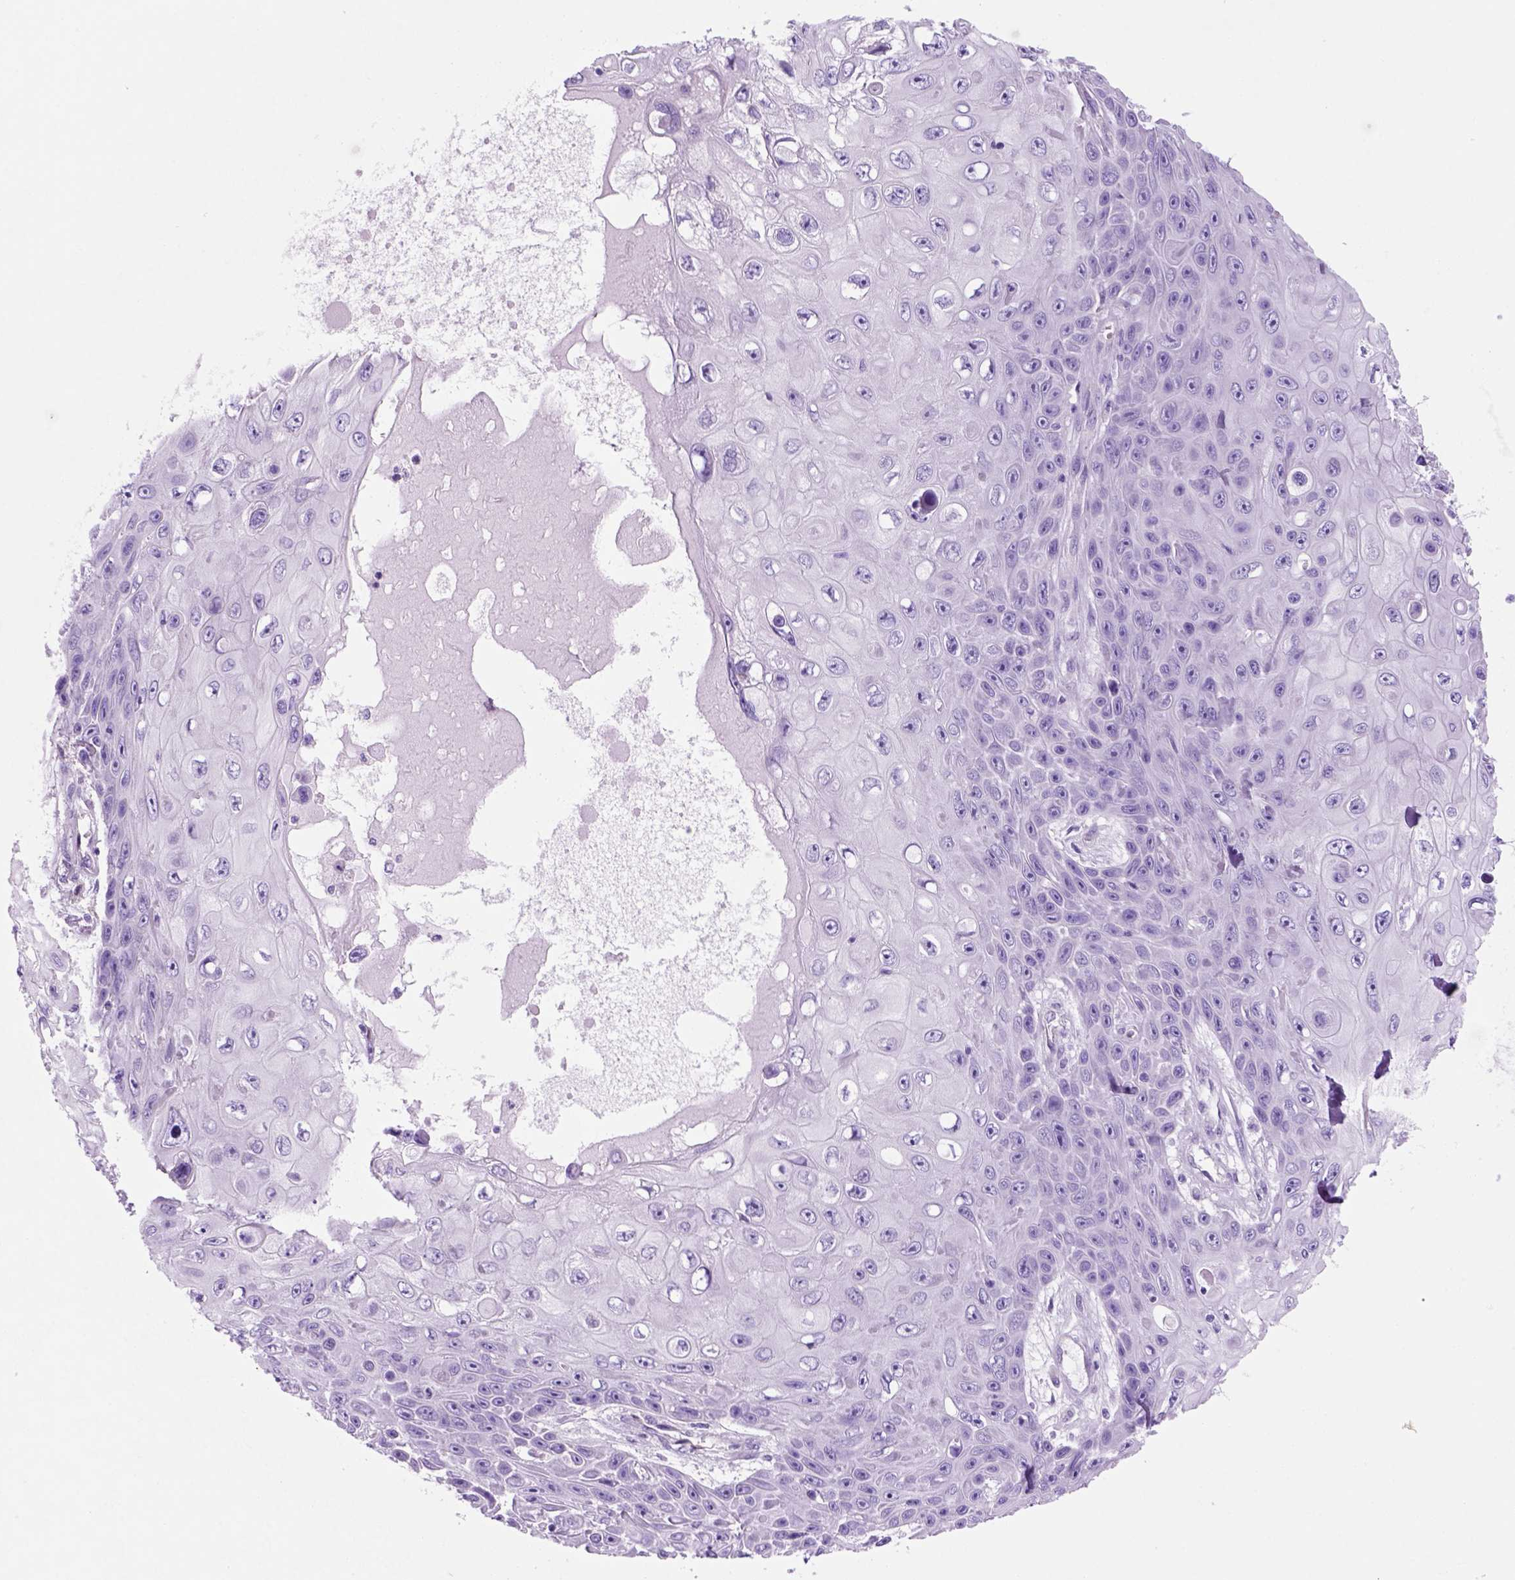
{"staining": {"intensity": "negative", "quantity": "none", "location": "none"}, "tissue": "skin cancer", "cell_type": "Tumor cells", "image_type": "cancer", "snomed": [{"axis": "morphology", "description": "Squamous cell carcinoma, NOS"}, {"axis": "topography", "description": "Skin"}], "caption": "This is an immunohistochemistry (IHC) image of skin cancer. There is no staining in tumor cells.", "gene": "HHIPL2", "patient": {"sex": "male", "age": 82}}